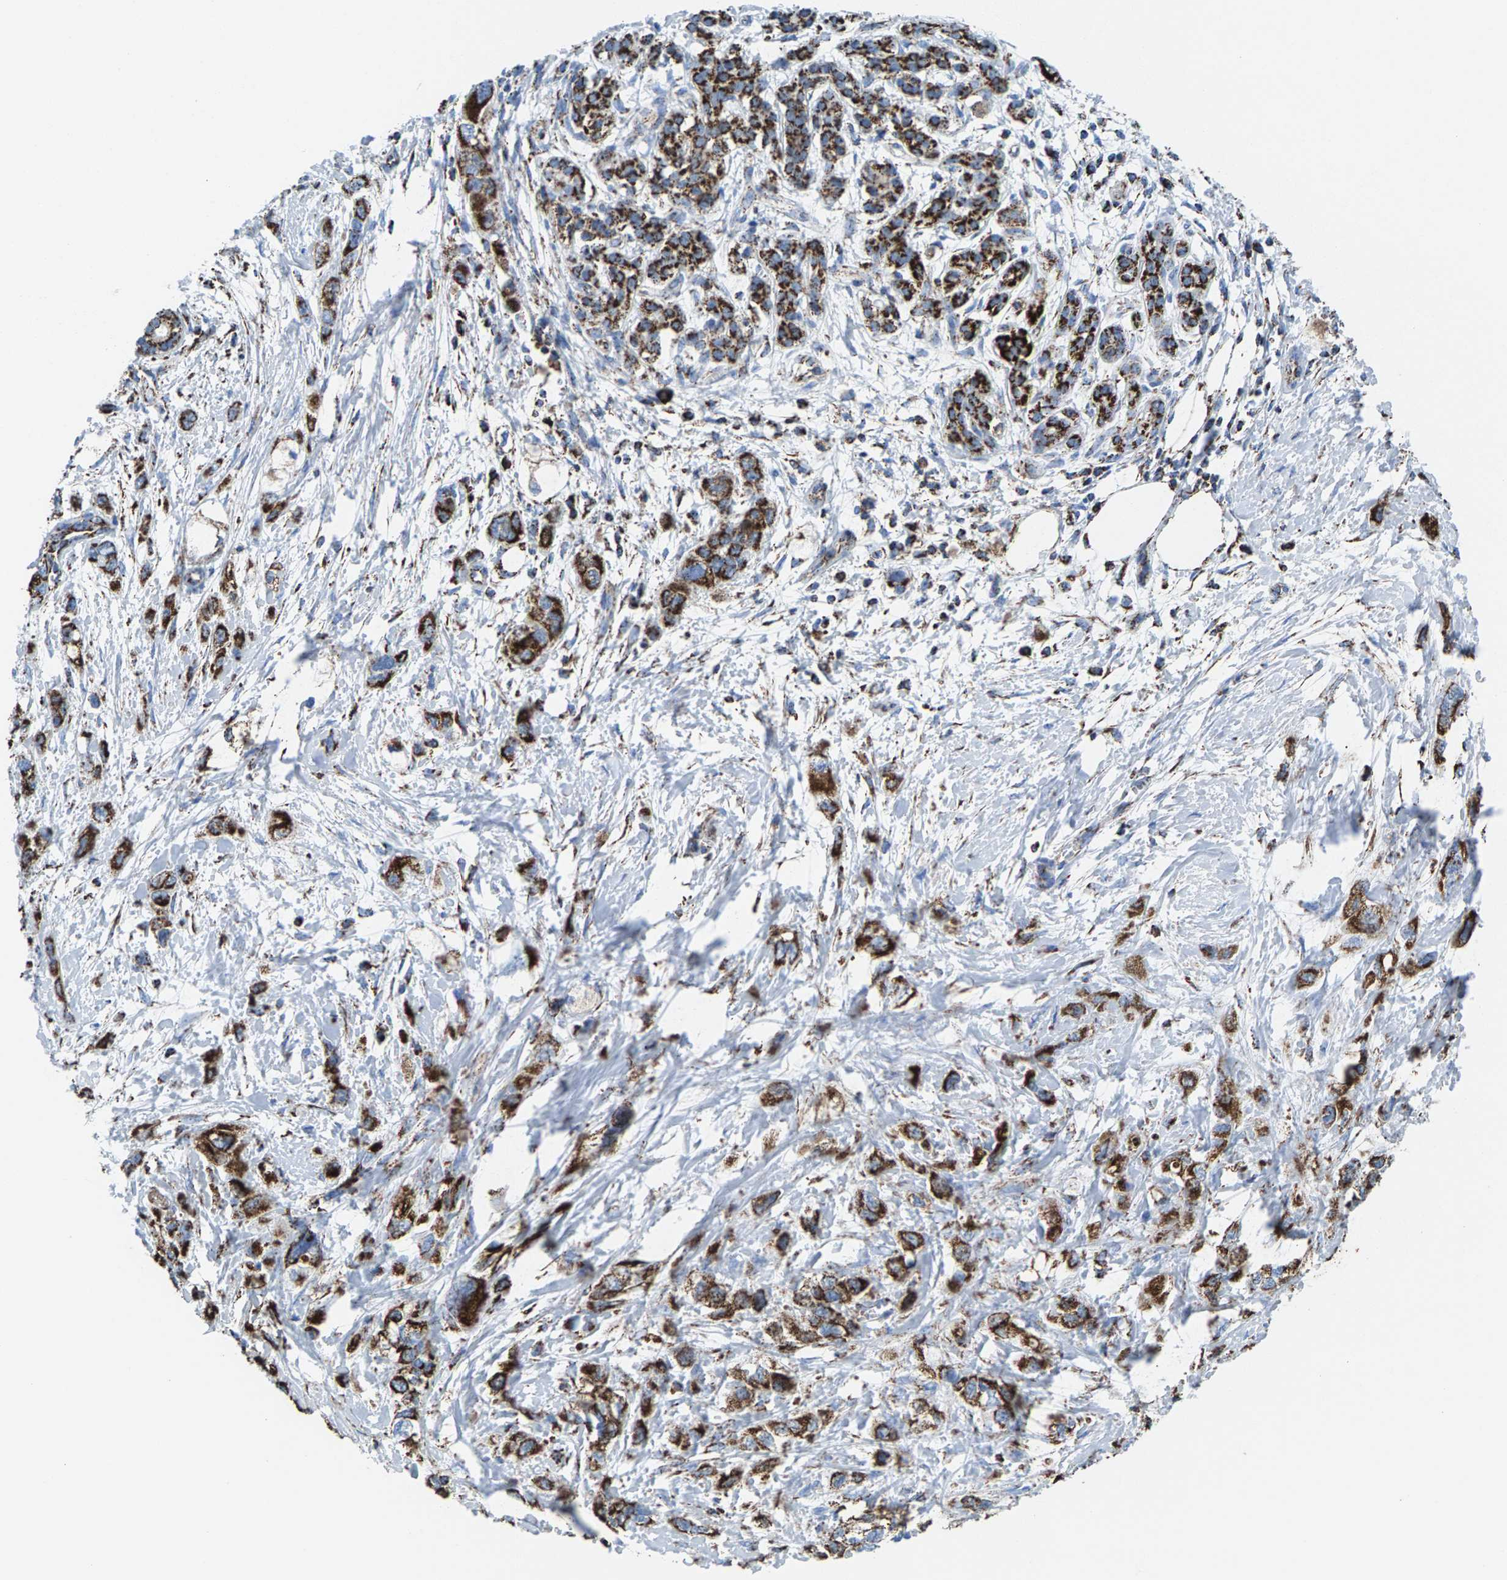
{"staining": {"intensity": "strong", "quantity": ">75%", "location": "cytoplasmic/membranous"}, "tissue": "pancreatic cancer", "cell_type": "Tumor cells", "image_type": "cancer", "snomed": [{"axis": "morphology", "description": "Adenocarcinoma, NOS"}, {"axis": "topography", "description": "Pancreas"}], "caption": "Human pancreatic cancer (adenocarcinoma) stained with a brown dye demonstrates strong cytoplasmic/membranous positive staining in about >75% of tumor cells.", "gene": "ECHS1", "patient": {"sex": "male", "age": 74}}